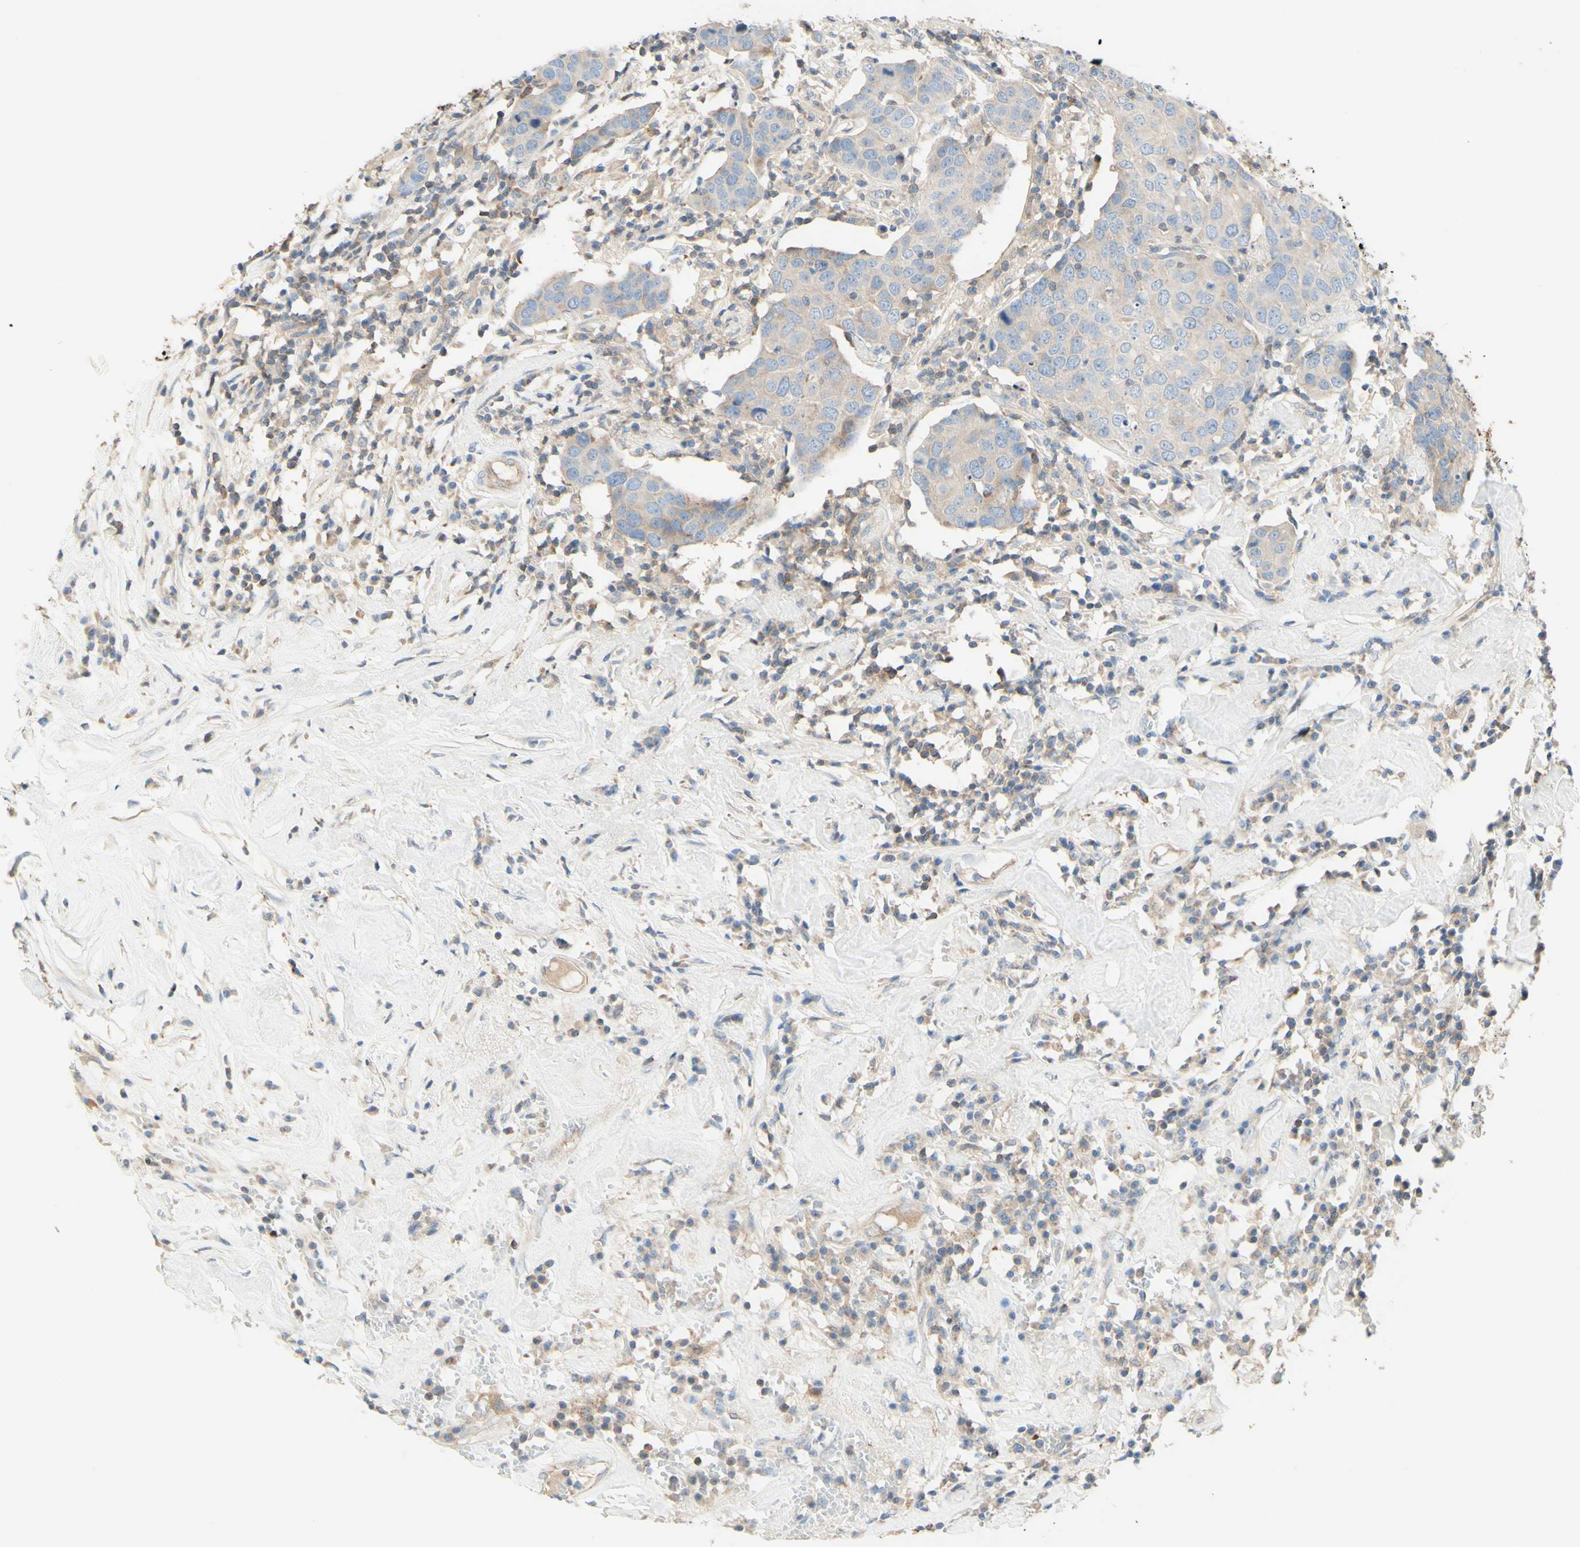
{"staining": {"intensity": "weak", "quantity": ">75%", "location": "cytoplasmic/membranous"}, "tissue": "head and neck cancer", "cell_type": "Tumor cells", "image_type": "cancer", "snomed": [{"axis": "morphology", "description": "Adenocarcinoma, NOS"}, {"axis": "topography", "description": "Salivary gland"}, {"axis": "topography", "description": "Head-Neck"}], "caption": "Tumor cells reveal low levels of weak cytoplasmic/membranous expression in about >75% of cells in human head and neck cancer (adenocarcinoma).", "gene": "MTM1", "patient": {"sex": "female", "age": 65}}